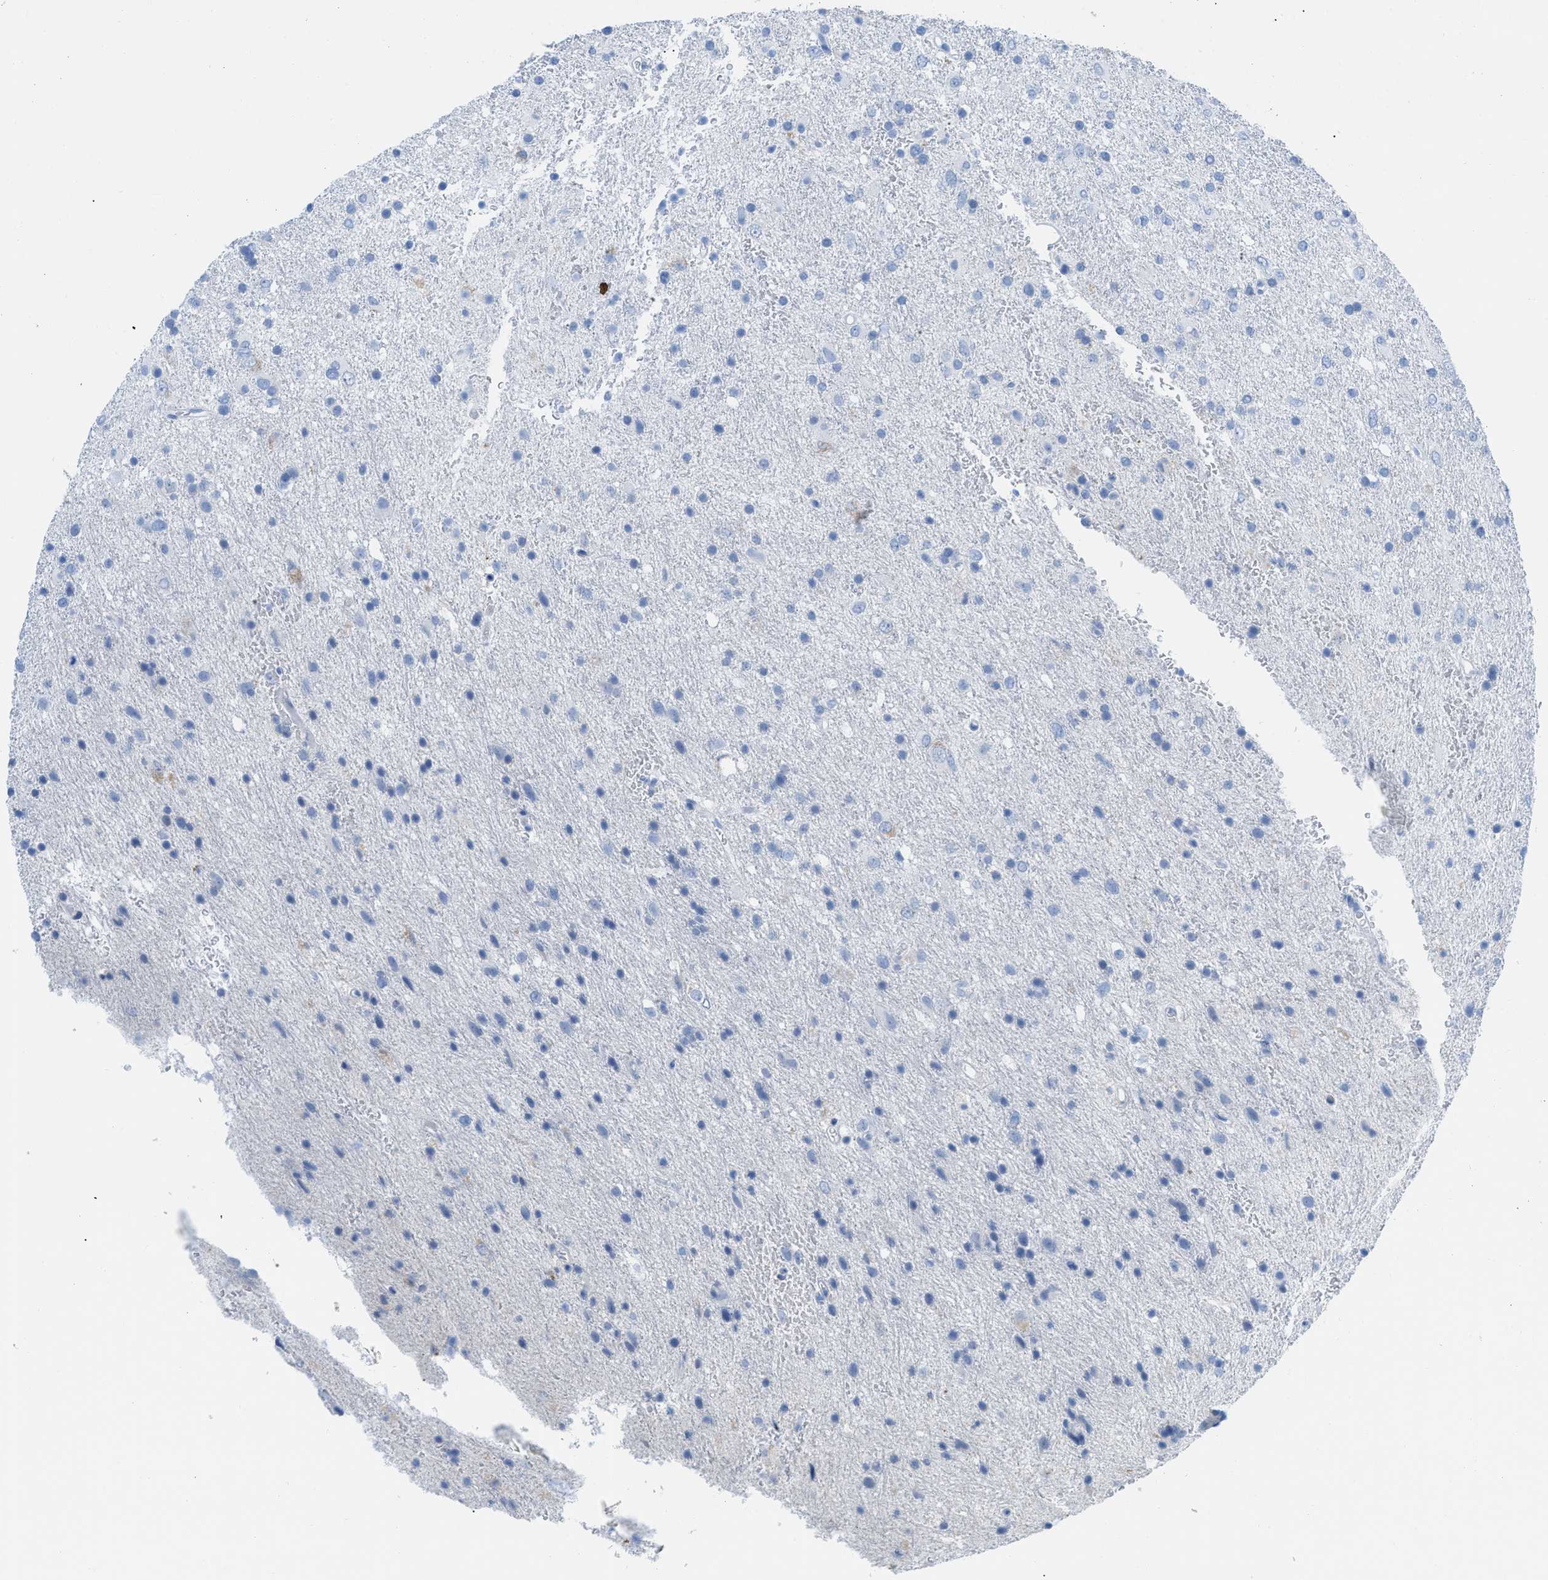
{"staining": {"intensity": "negative", "quantity": "none", "location": "none"}, "tissue": "glioma", "cell_type": "Tumor cells", "image_type": "cancer", "snomed": [{"axis": "morphology", "description": "Glioma, malignant, Low grade"}, {"axis": "topography", "description": "Brain"}], "caption": "Low-grade glioma (malignant) stained for a protein using immunohistochemistry displays no expression tumor cells.", "gene": "TCL1A", "patient": {"sex": "male", "age": 77}}